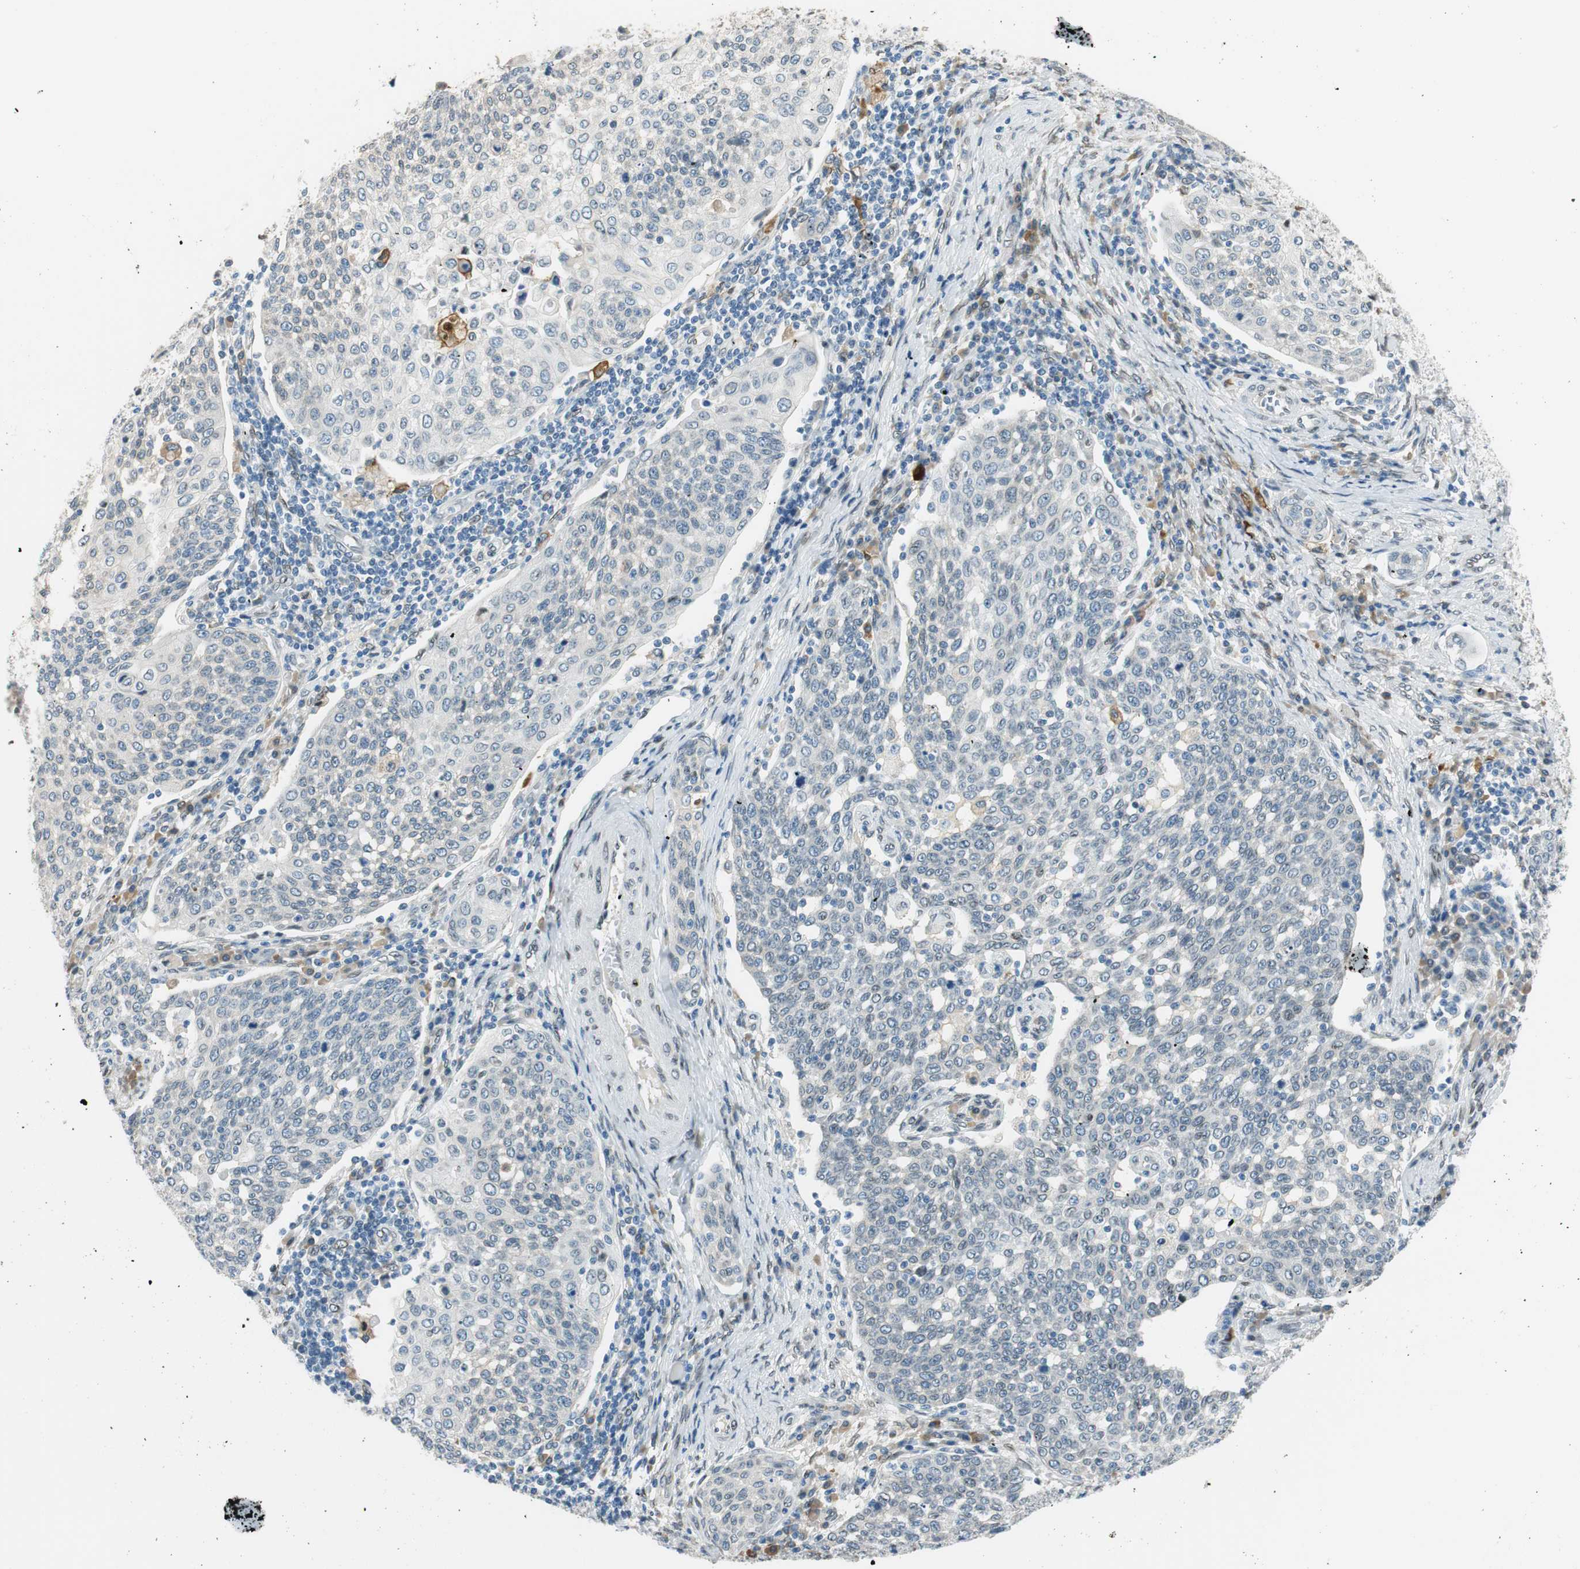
{"staining": {"intensity": "negative", "quantity": "none", "location": "none"}, "tissue": "cervical cancer", "cell_type": "Tumor cells", "image_type": "cancer", "snomed": [{"axis": "morphology", "description": "Squamous cell carcinoma, NOS"}, {"axis": "topography", "description": "Cervix"}], "caption": "Immunohistochemistry image of neoplastic tissue: squamous cell carcinoma (cervical) stained with DAB (3,3'-diaminobenzidine) demonstrates no significant protein staining in tumor cells. The staining was performed using DAB to visualize the protein expression in brown, while the nuclei were stained in blue with hematoxylin (Magnification: 20x).", "gene": "TMEM260", "patient": {"sex": "female", "age": 34}}